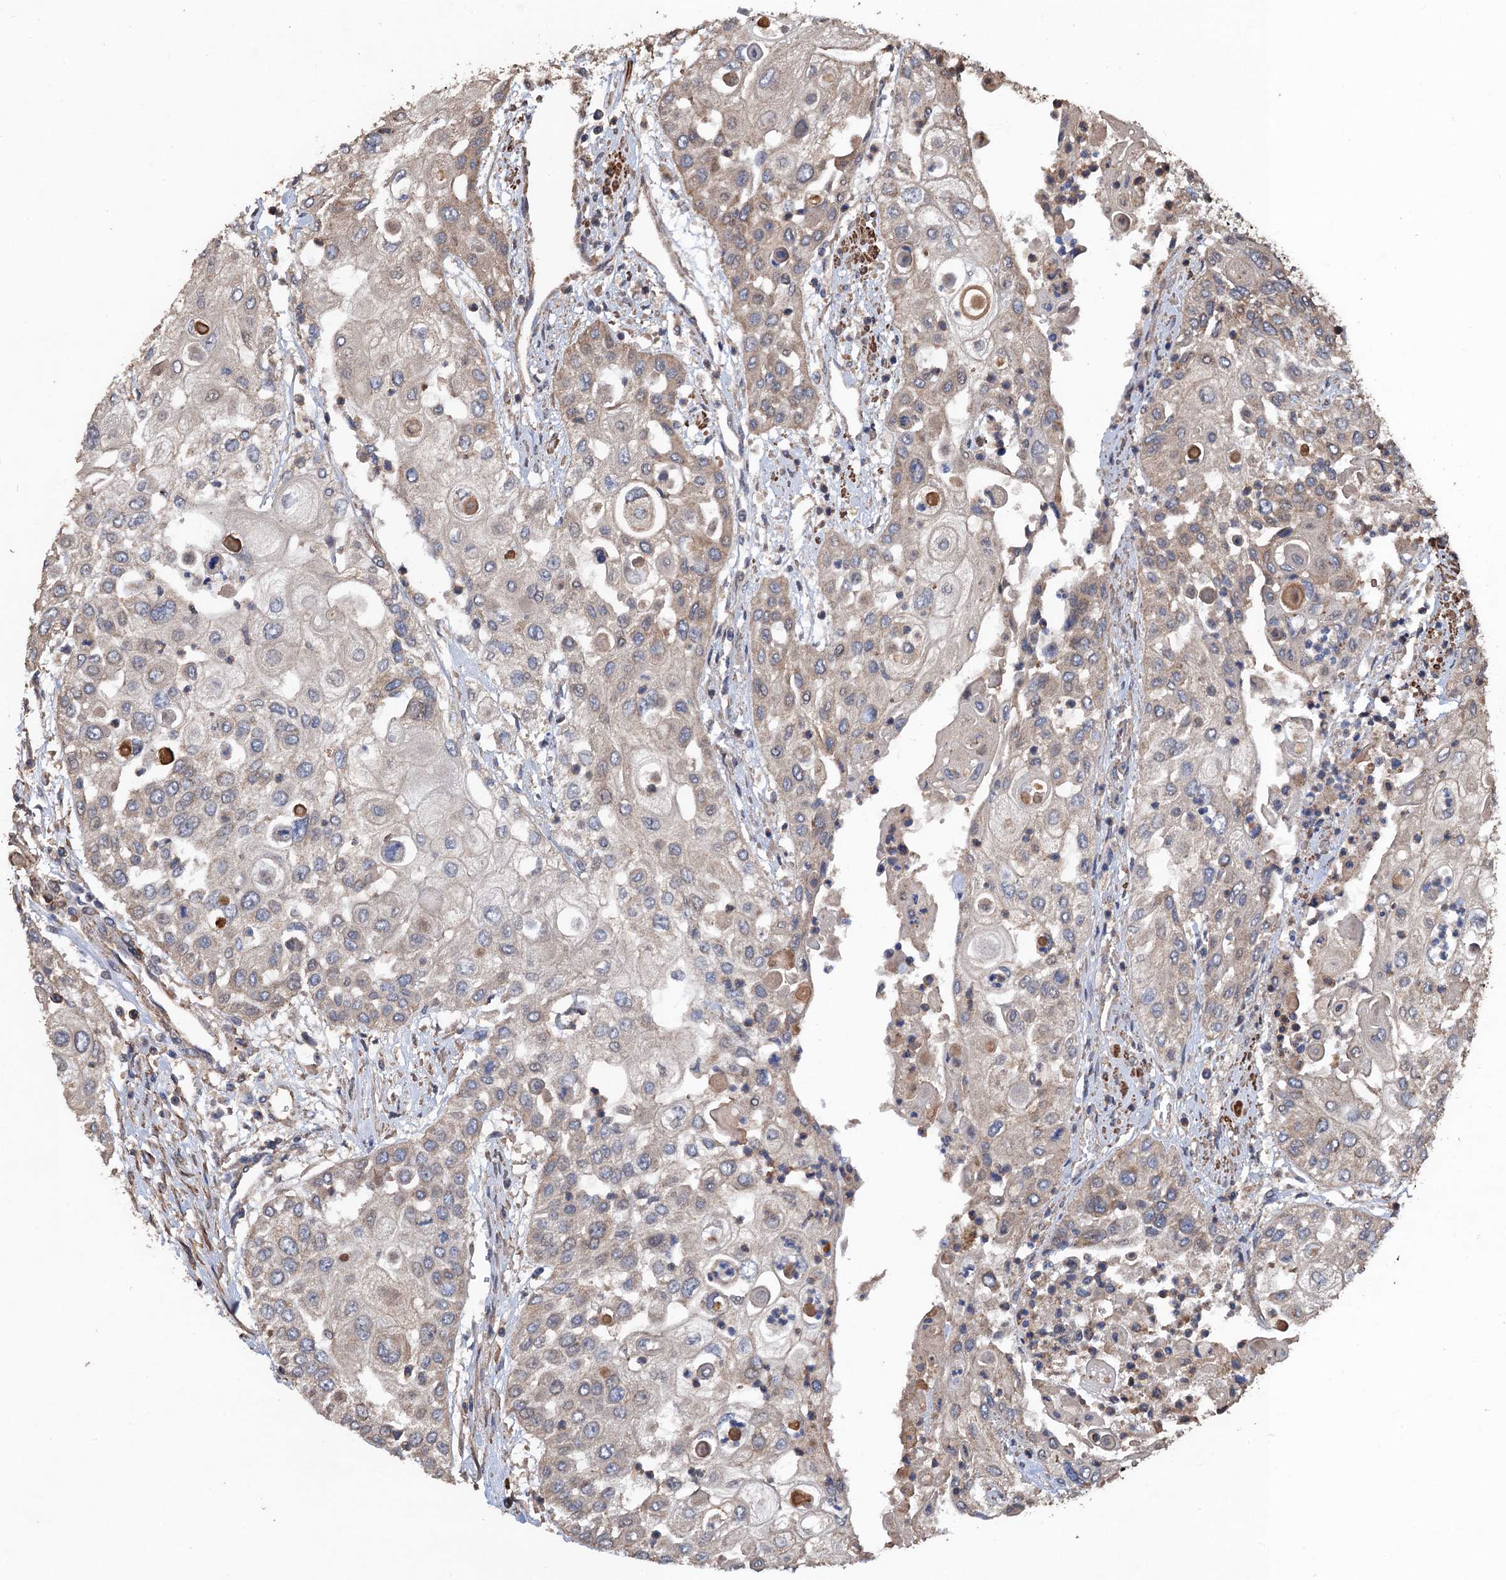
{"staining": {"intensity": "weak", "quantity": "<25%", "location": "cytoplasmic/membranous"}, "tissue": "urothelial cancer", "cell_type": "Tumor cells", "image_type": "cancer", "snomed": [{"axis": "morphology", "description": "Urothelial carcinoma, High grade"}, {"axis": "topography", "description": "Urinary bladder"}], "caption": "Immunohistochemical staining of urothelial cancer displays no significant expression in tumor cells. Nuclei are stained in blue.", "gene": "PPP4R1", "patient": {"sex": "female", "age": 79}}